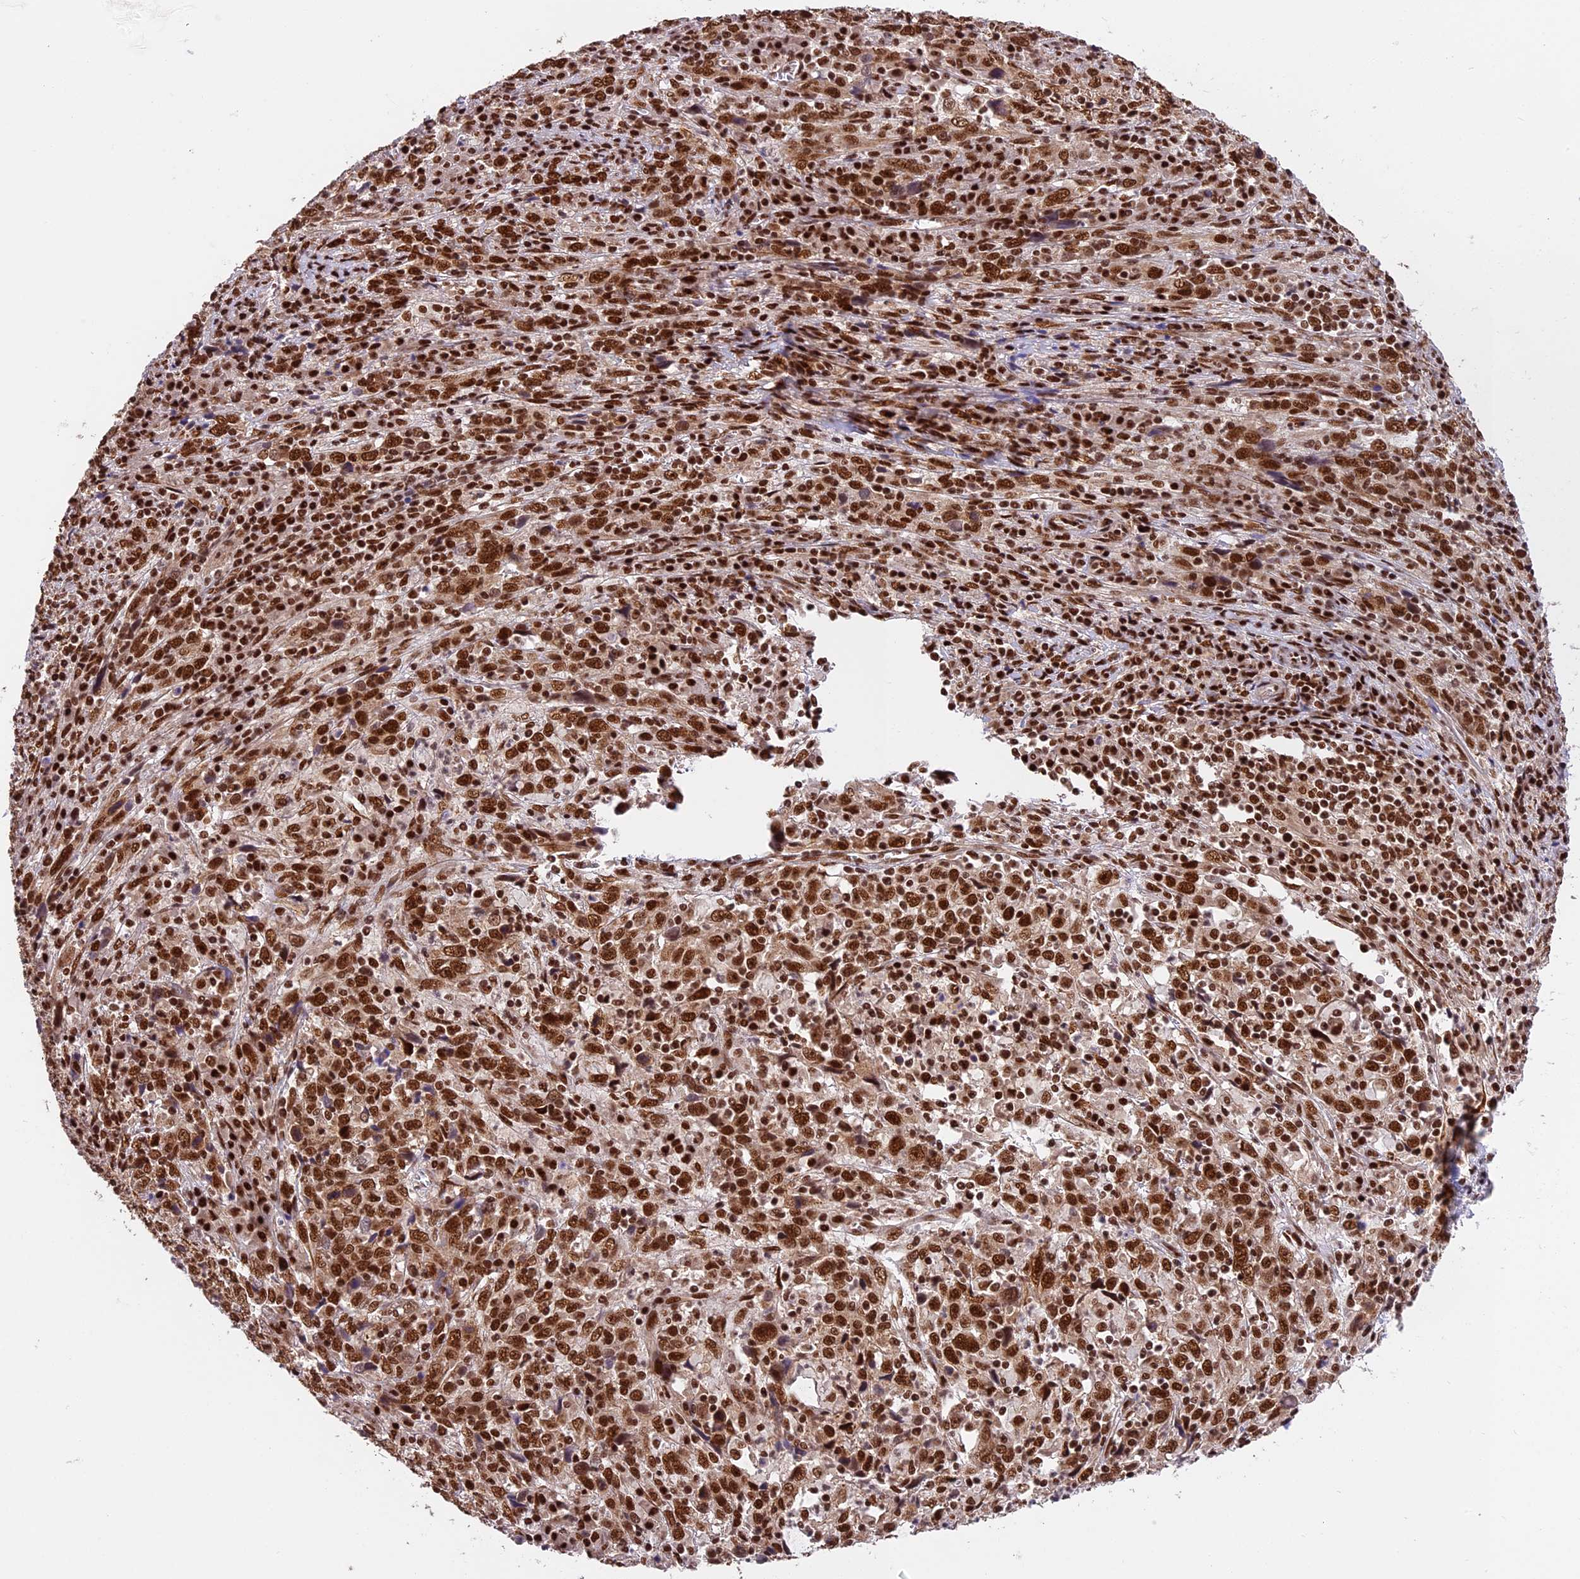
{"staining": {"intensity": "strong", "quantity": ">75%", "location": "nuclear"}, "tissue": "cervical cancer", "cell_type": "Tumor cells", "image_type": "cancer", "snomed": [{"axis": "morphology", "description": "Squamous cell carcinoma, NOS"}, {"axis": "topography", "description": "Cervix"}], "caption": "High-magnification brightfield microscopy of squamous cell carcinoma (cervical) stained with DAB (3,3'-diaminobenzidine) (brown) and counterstained with hematoxylin (blue). tumor cells exhibit strong nuclear expression is appreciated in approximately>75% of cells.", "gene": "RAMAC", "patient": {"sex": "female", "age": 46}}